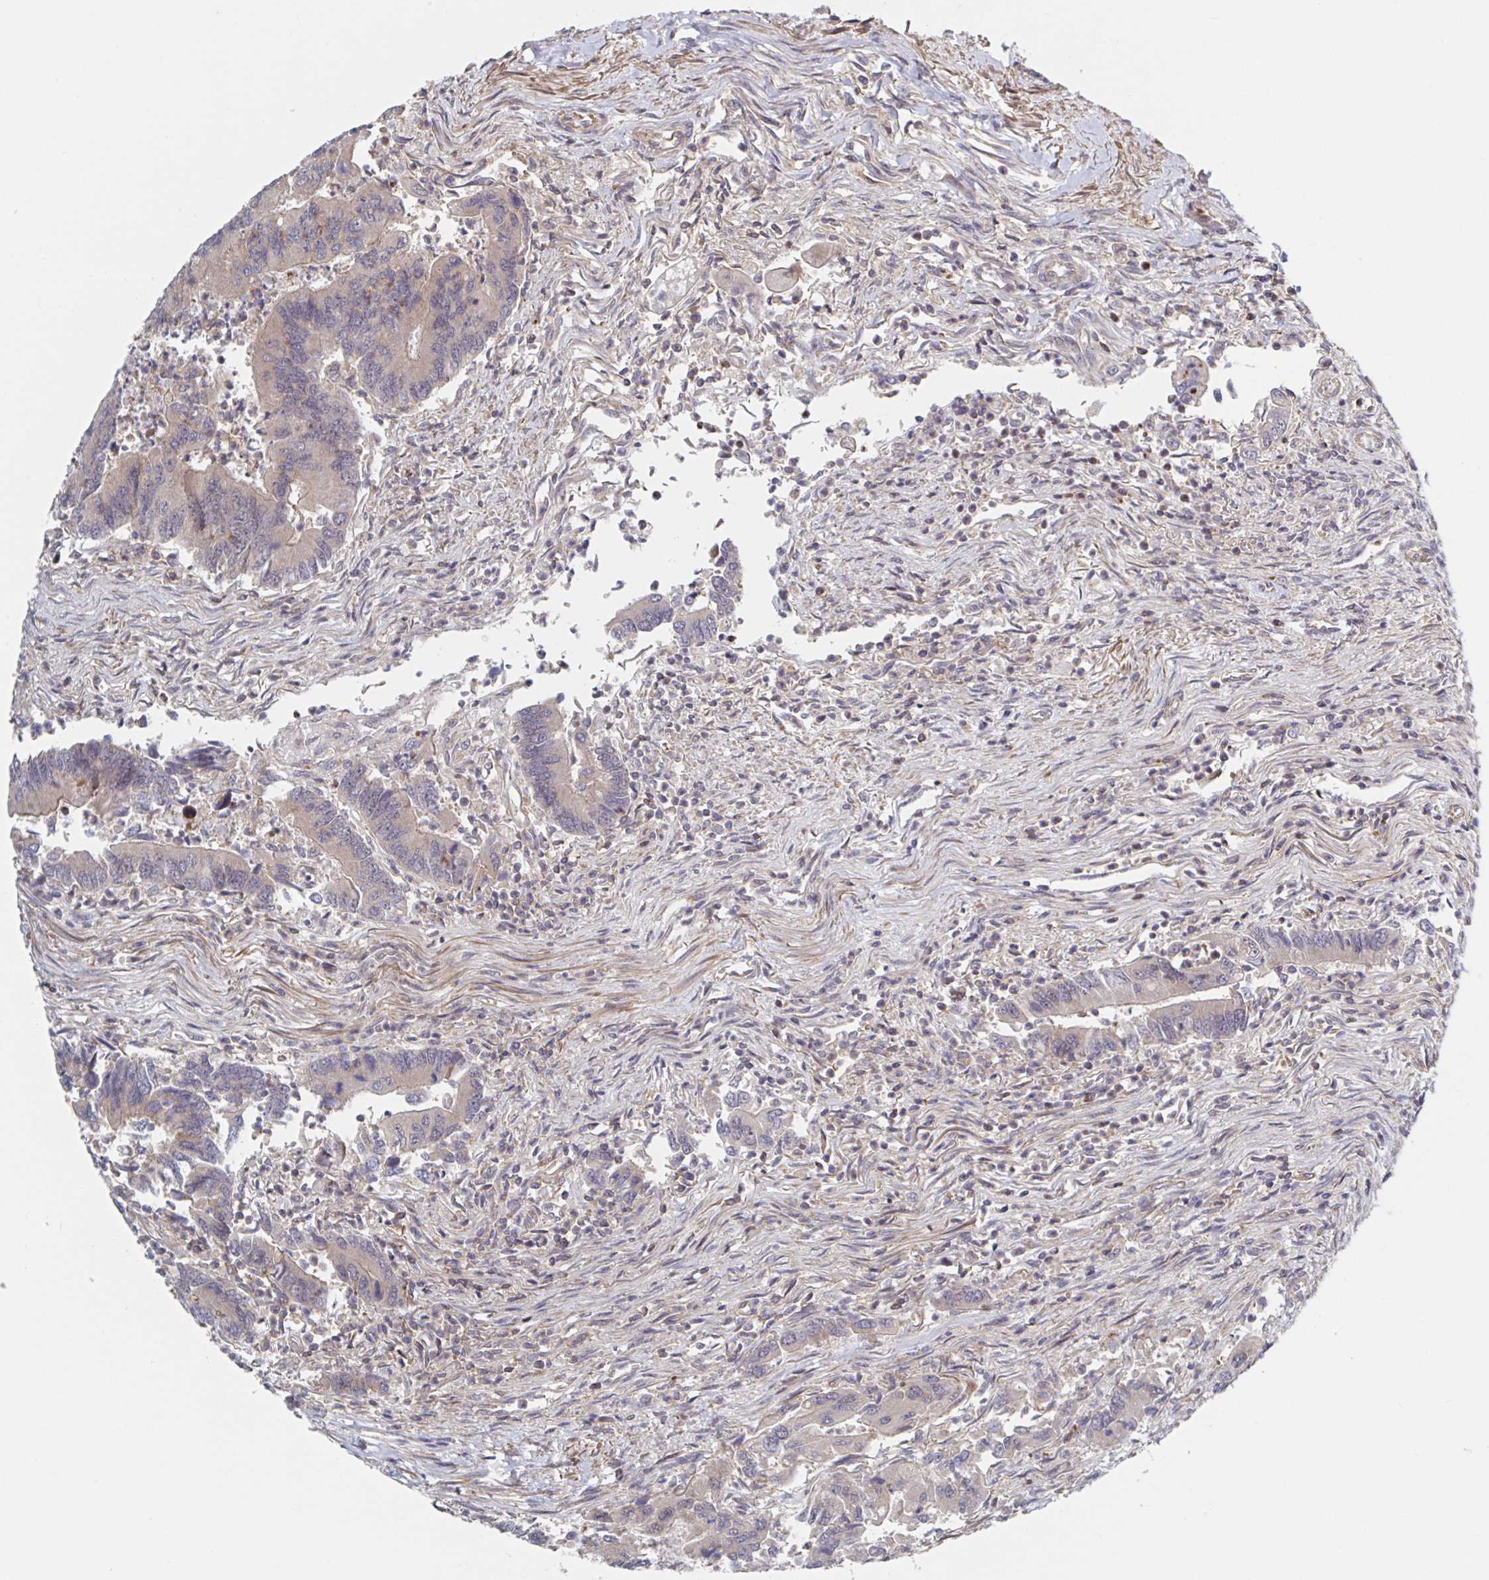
{"staining": {"intensity": "negative", "quantity": "none", "location": "none"}, "tissue": "colorectal cancer", "cell_type": "Tumor cells", "image_type": "cancer", "snomed": [{"axis": "morphology", "description": "Adenocarcinoma, NOS"}, {"axis": "topography", "description": "Colon"}], "caption": "This is an IHC image of colorectal cancer (adenocarcinoma). There is no positivity in tumor cells.", "gene": "DHRS12", "patient": {"sex": "female", "age": 67}}